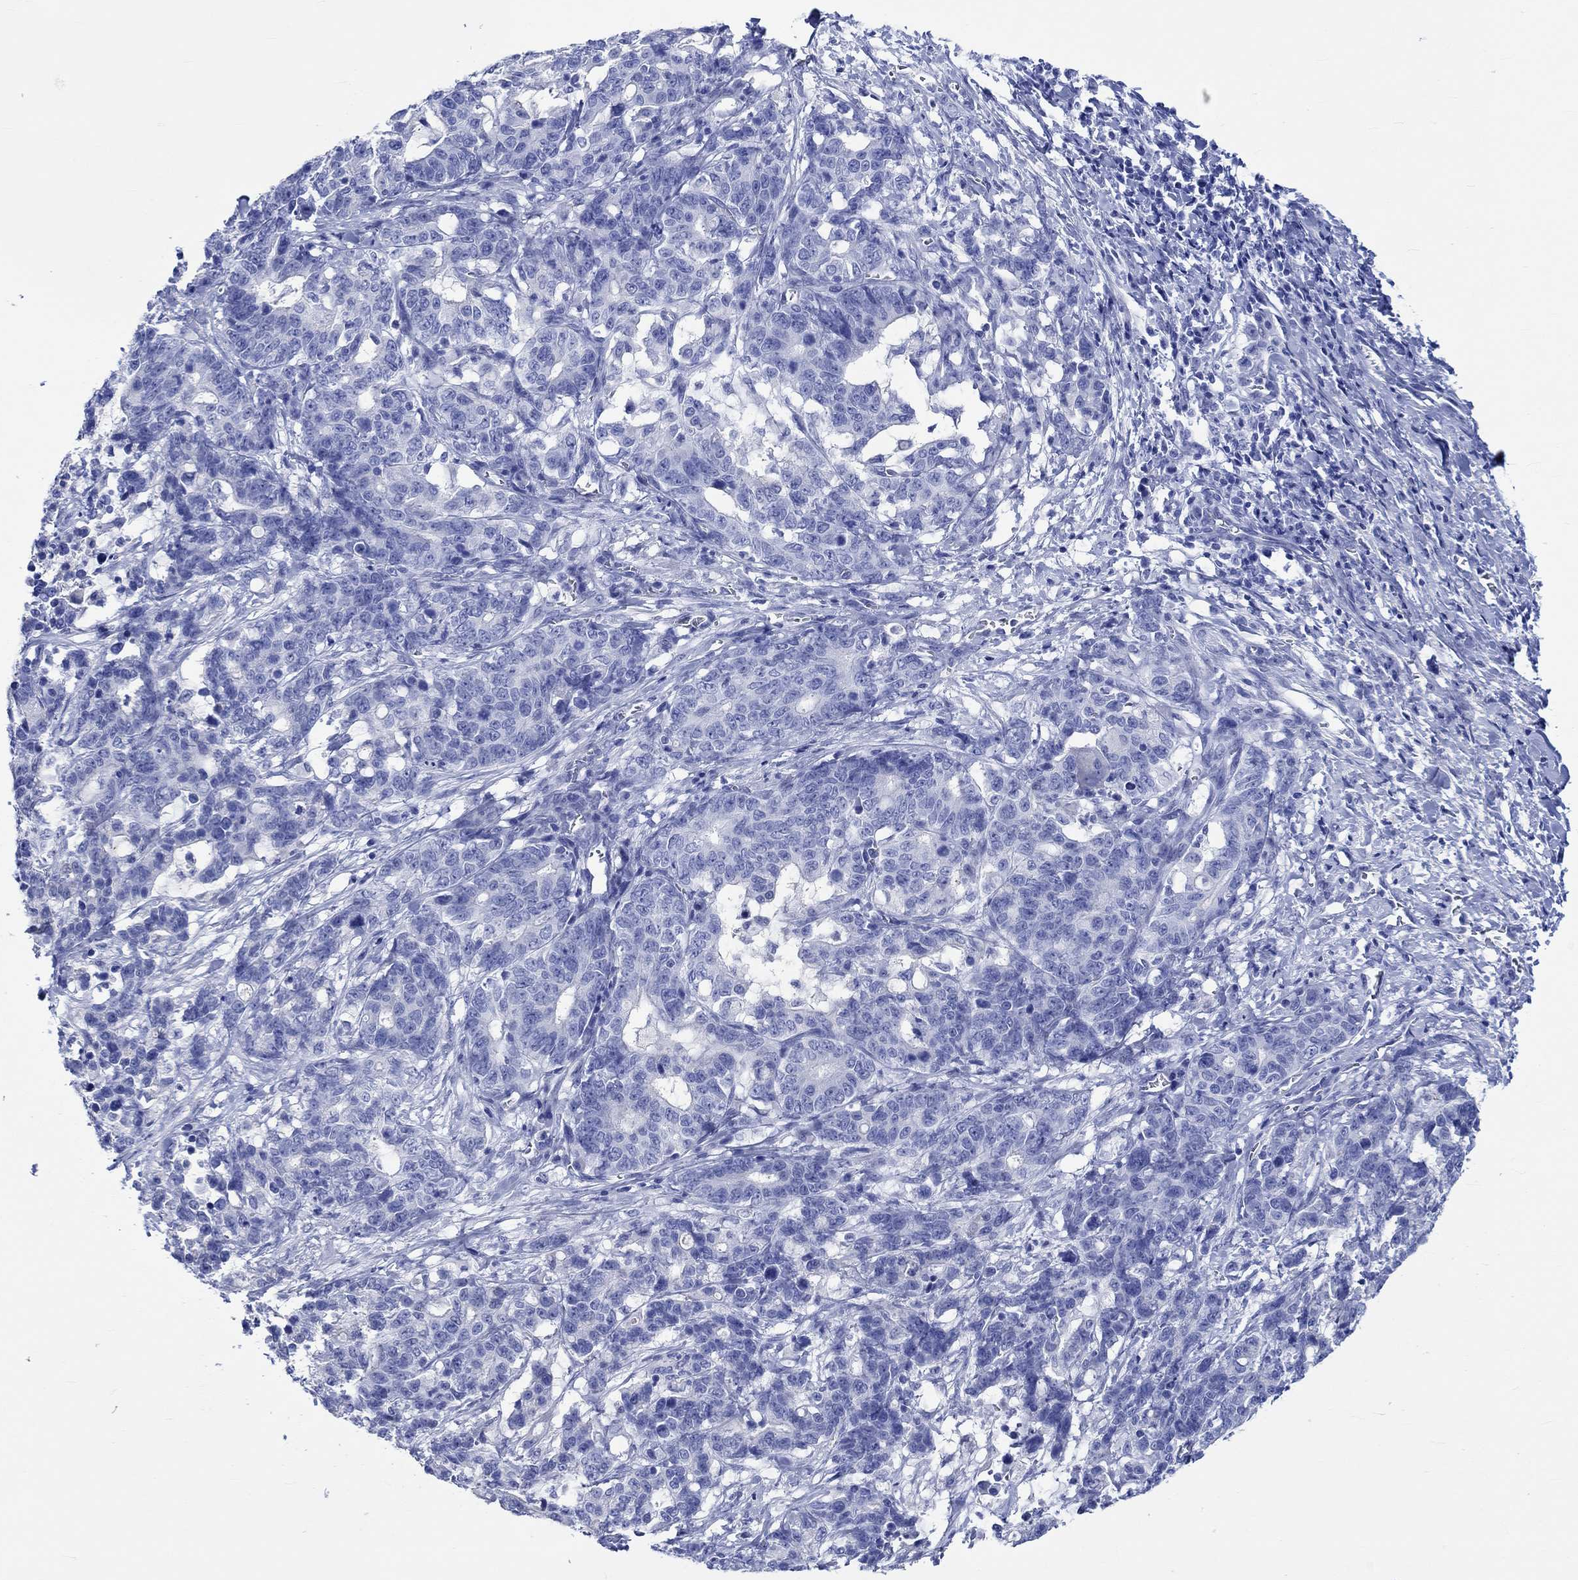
{"staining": {"intensity": "negative", "quantity": "none", "location": "none"}, "tissue": "stomach cancer", "cell_type": "Tumor cells", "image_type": "cancer", "snomed": [{"axis": "morphology", "description": "Normal tissue, NOS"}, {"axis": "morphology", "description": "Adenocarcinoma, NOS"}, {"axis": "topography", "description": "Stomach"}], "caption": "This is a image of IHC staining of adenocarcinoma (stomach), which shows no staining in tumor cells. The staining is performed using DAB brown chromogen with nuclei counter-stained in using hematoxylin.", "gene": "KLHL33", "patient": {"sex": "female", "age": 64}}